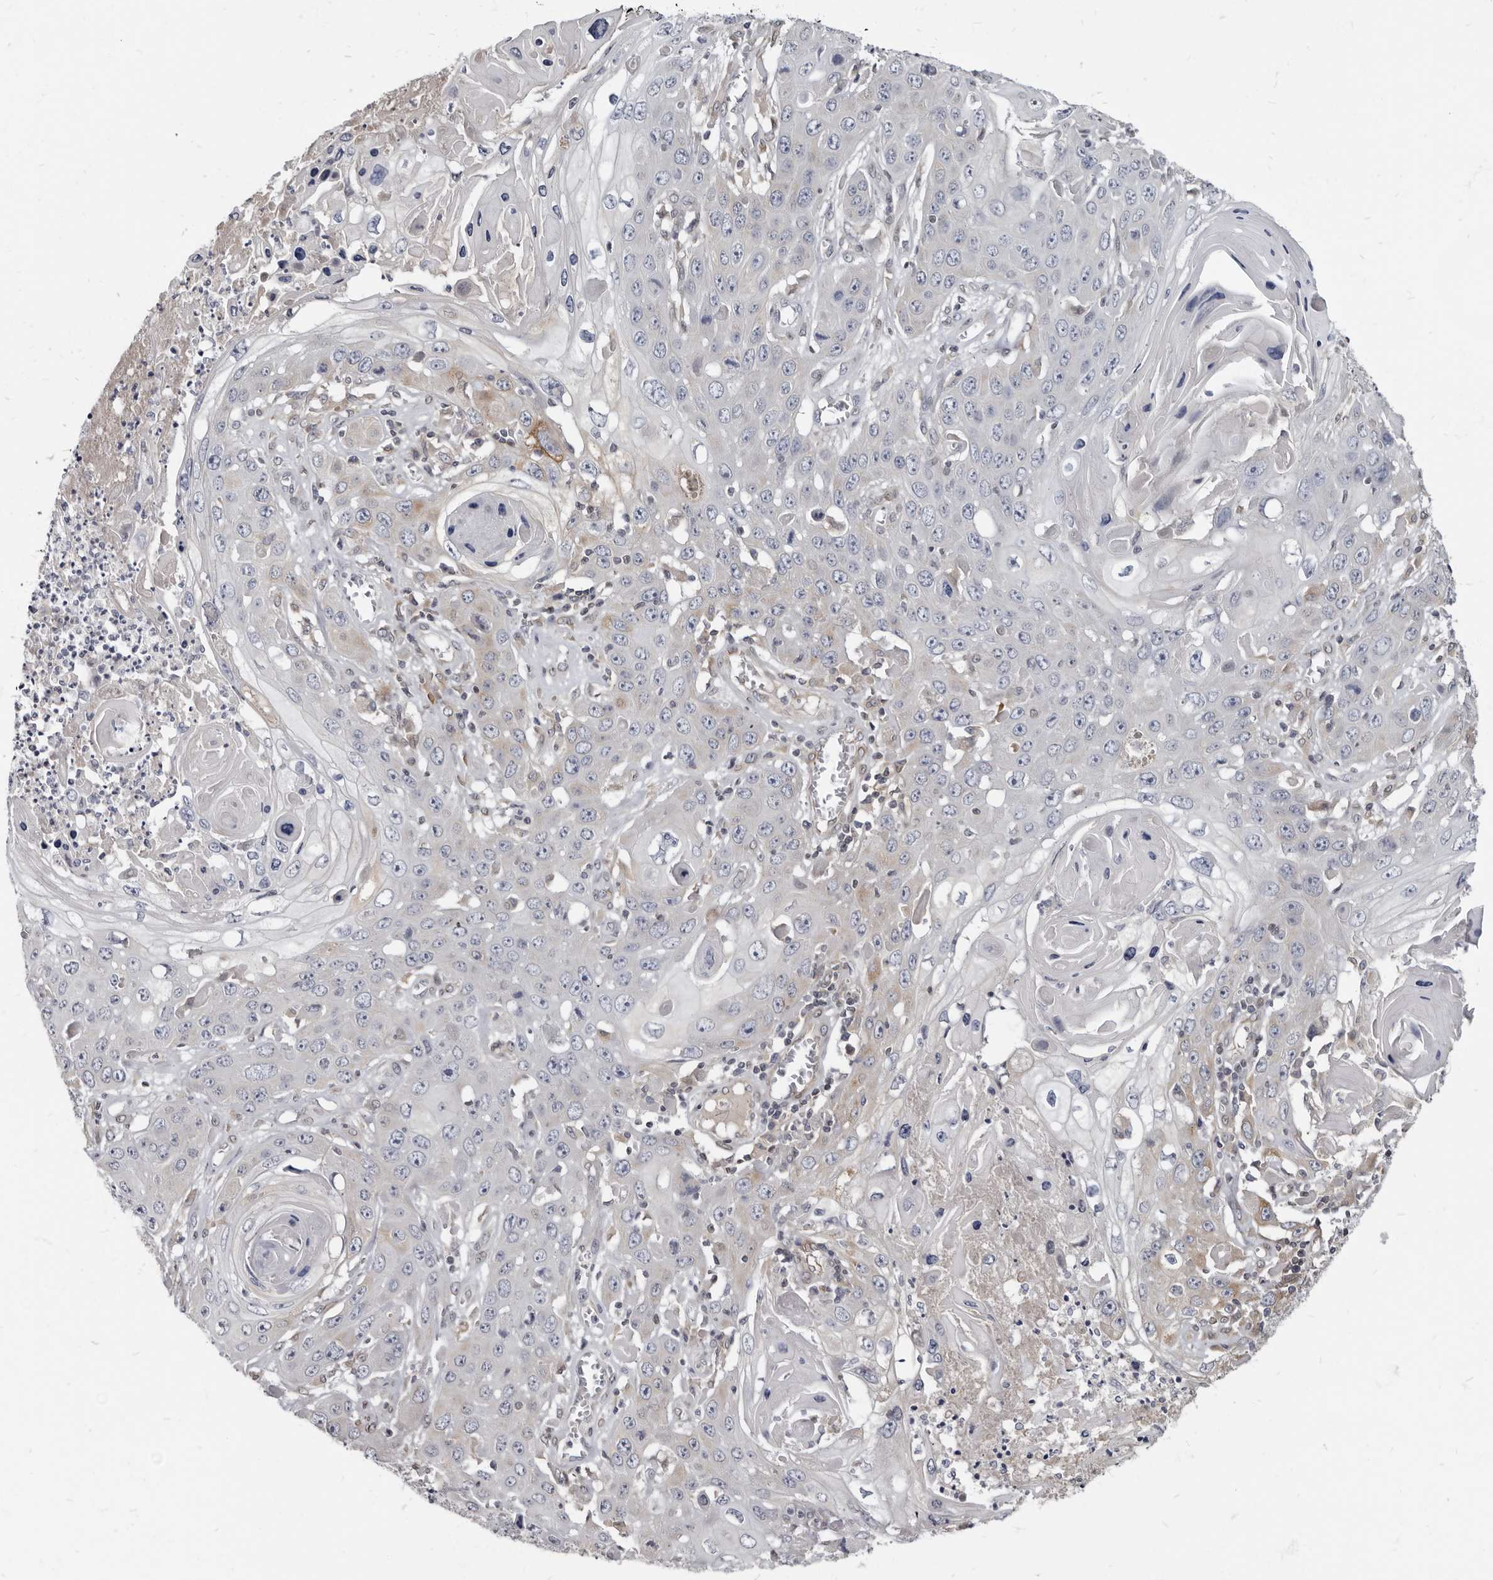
{"staining": {"intensity": "weak", "quantity": "<25%", "location": "cytoplasmic/membranous"}, "tissue": "skin cancer", "cell_type": "Tumor cells", "image_type": "cancer", "snomed": [{"axis": "morphology", "description": "Squamous cell carcinoma, NOS"}, {"axis": "topography", "description": "Skin"}], "caption": "Skin cancer (squamous cell carcinoma) was stained to show a protein in brown. There is no significant staining in tumor cells.", "gene": "MRGPRF", "patient": {"sex": "male", "age": 55}}